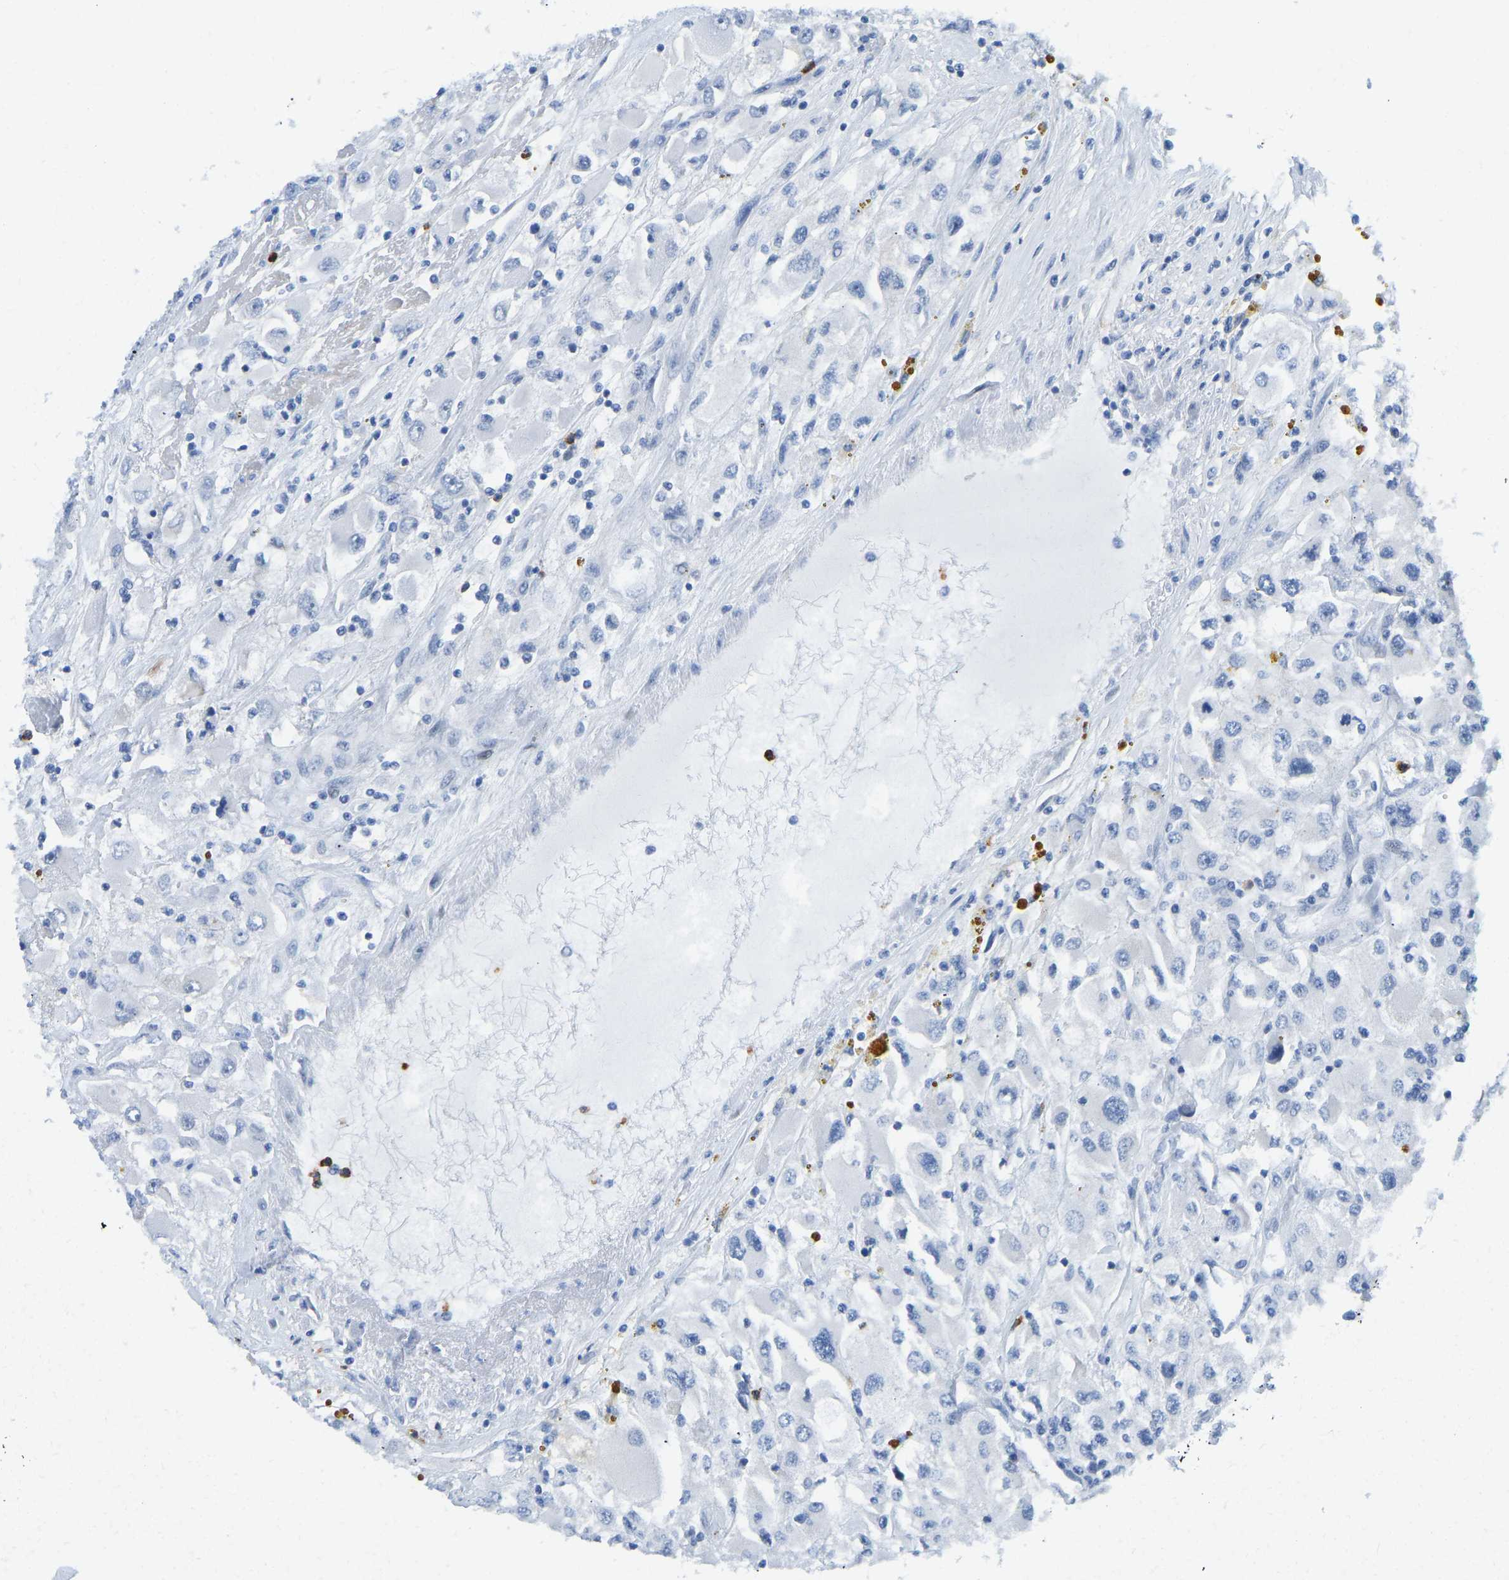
{"staining": {"intensity": "negative", "quantity": "none", "location": "none"}, "tissue": "renal cancer", "cell_type": "Tumor cells", "image_type": "cancer", "snomed": [{"axis": "morphology", "description": "Adenocarcinoma, NOS"}, {"axis": "topography", "description": "Kidney"}], "caption": "Tumor cells are negative for brown protein staining in renal adenocarcinoma.", "gene": "HDAC5", "patient": {"sex": "female", "age": 52}}